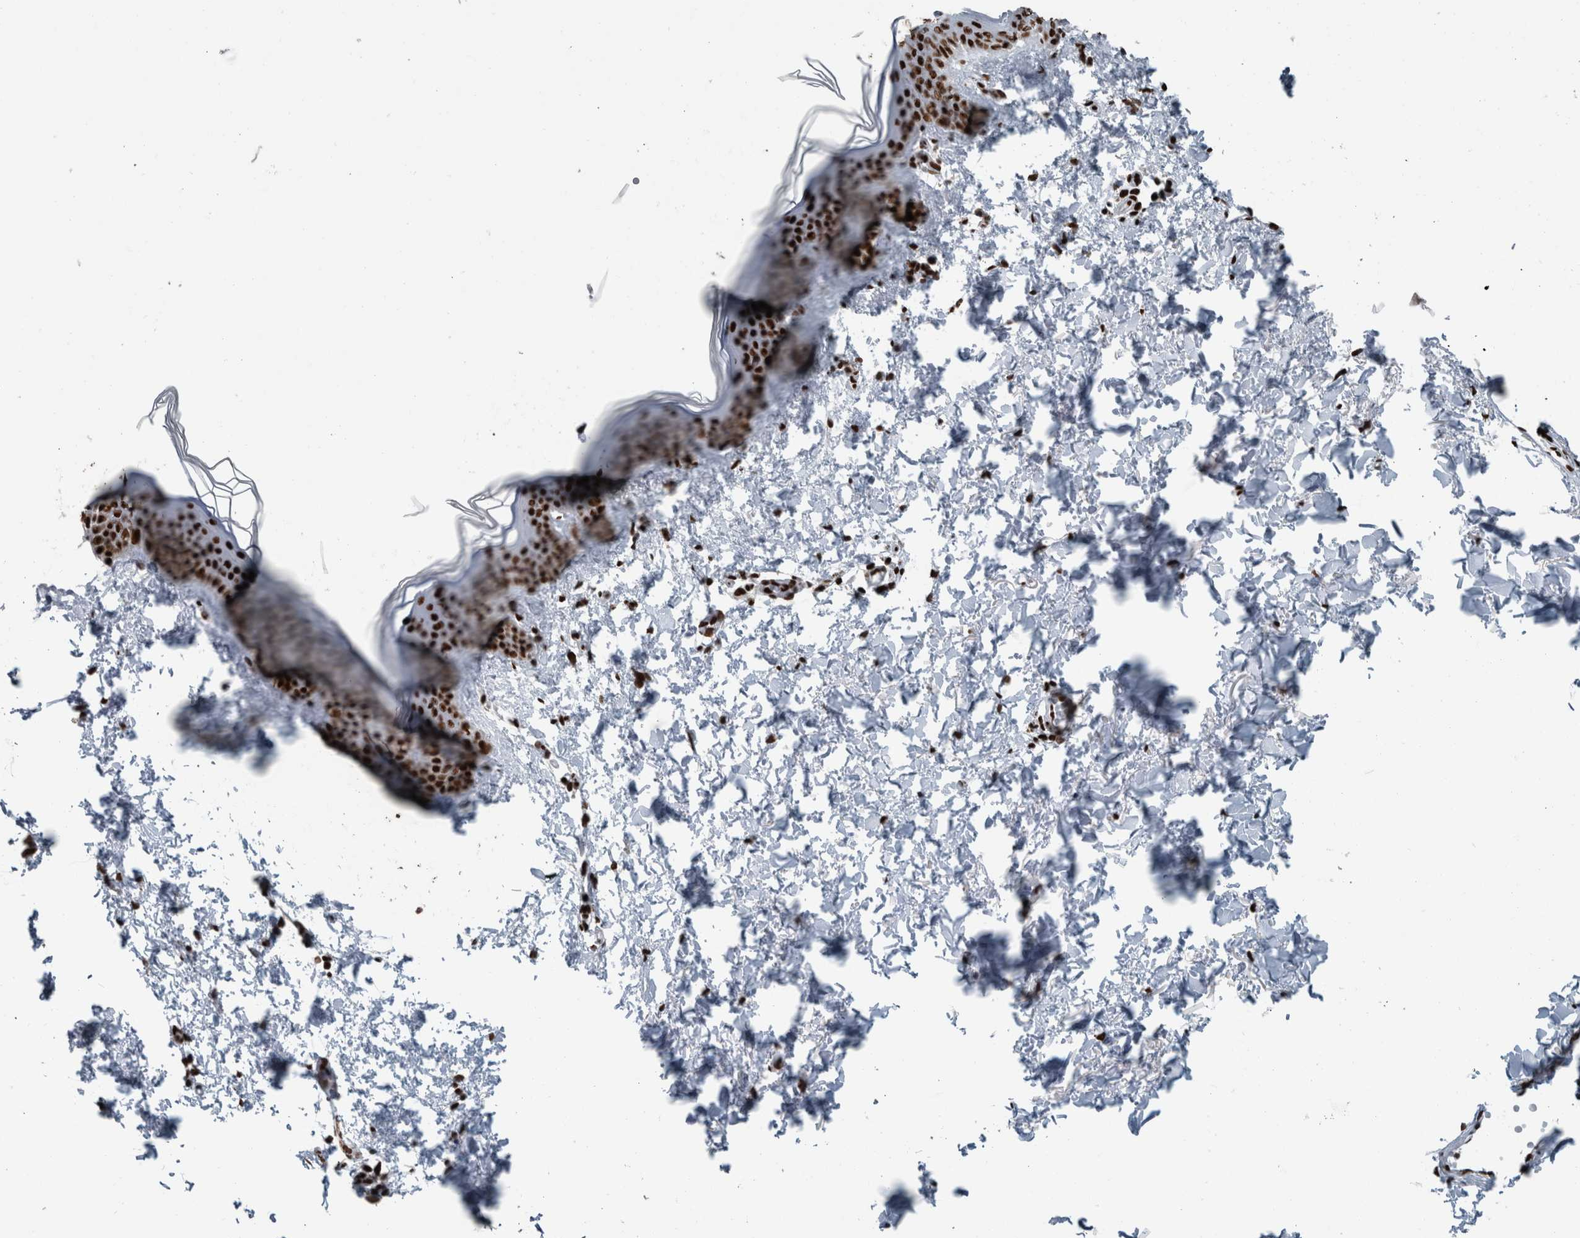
{"staining": {"intensity": "strong", "quantity": ">75%", "location": "nuclear"}, "tissue": "skin", "cell_type": "Fibroblasts", "image_type": "normal", "snomed": [{"axis": "morphology", "description": "Normal tissue, NOS"}, {"axis": "topography", "description": "Skin"}], "caption": "Immunohistochemistry (IHC) staining of normal skin, which reveals high levels of strong nuclear staining in approximately >75% of fibroblasts indicating strong nuclear protein staining. The staining was performed using DAB (3,3'-diaminobenzidine) (brown) for protein detection and nuclei were counterstained in hematoxylin (blue).", "gene": "DNMT3A", "patient": {"sex": "female", "age": 46}}